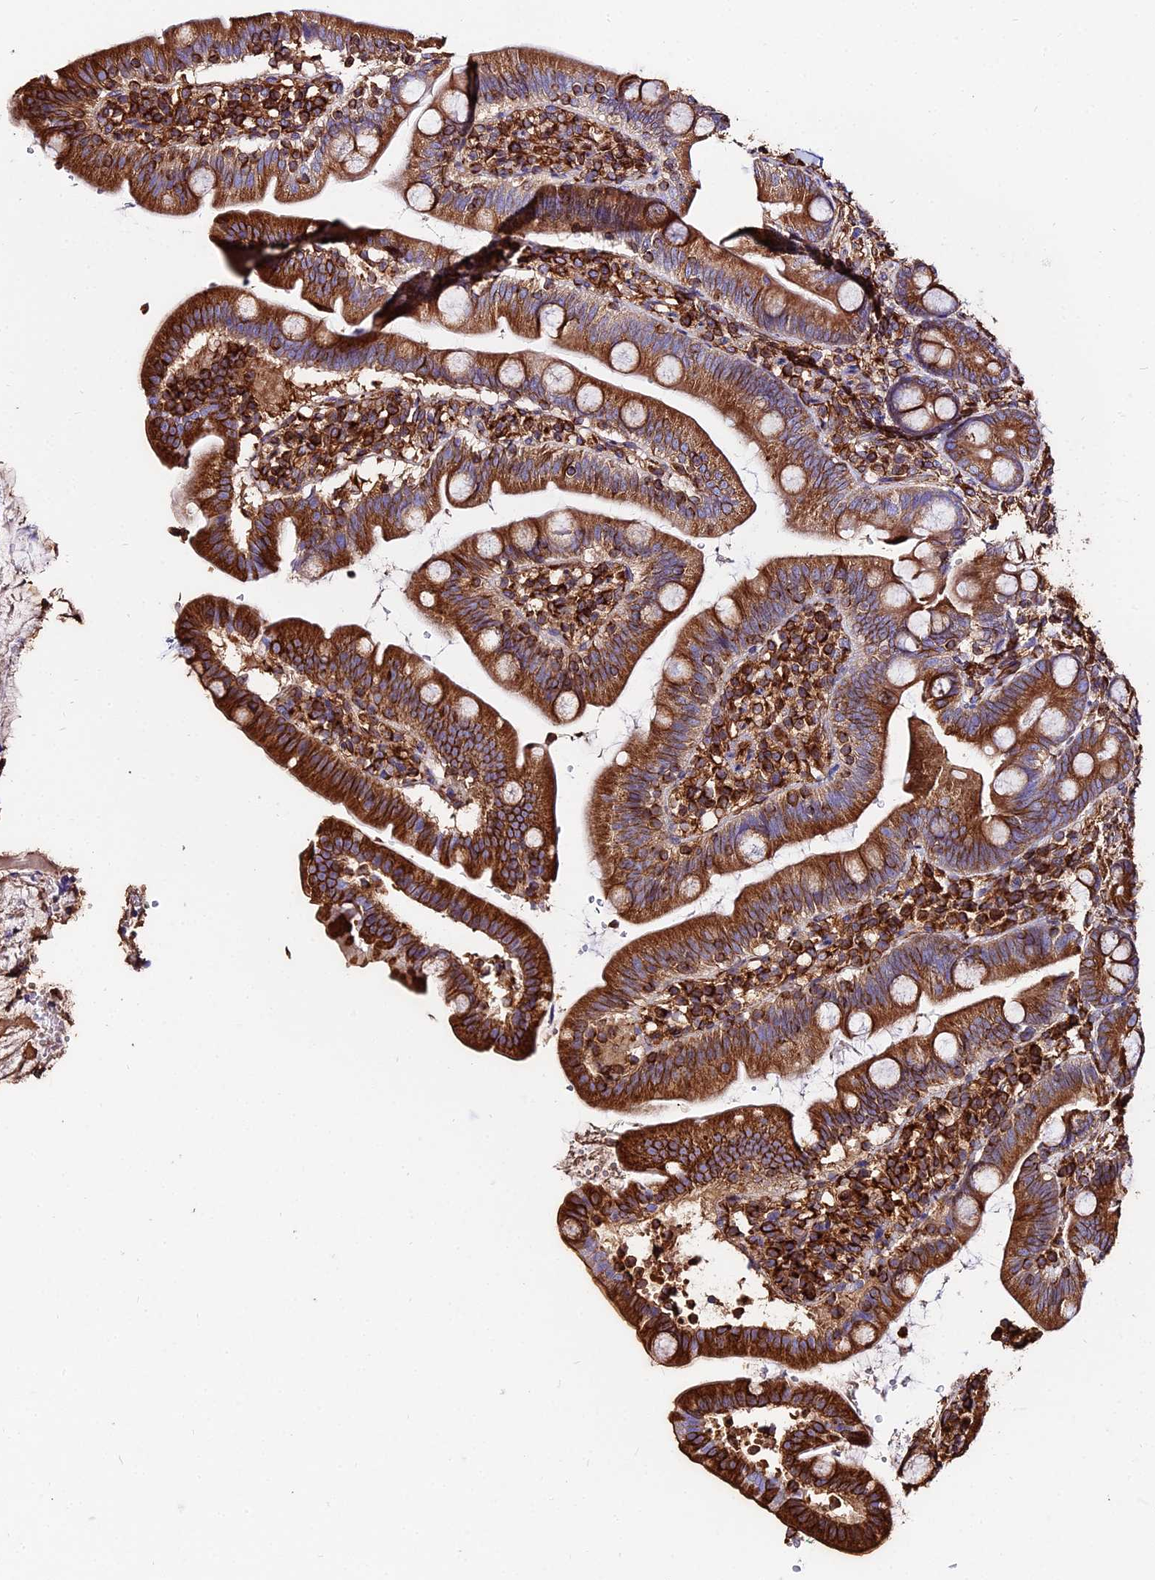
{"staining": {"intensity": "strong", "quantity": ">75%", "location": "cytoplasmic/membranous"}, "tissue": "duodenum", "cell_type": "Glandular cells", "image_type": "normal", "snomed": [{"axis": "morphology", "description": "Normal tissue, NOS"}, {"axis": "topography", "description": "Duodenum"}], "caption": "Human duodenum stained for a protein (brown) displays strong cytoplasmic/membranous positive staining in about >75% of glandular cells.", "gene": "TUBA1A", "patient": {"sex": "female", "age": 67}}